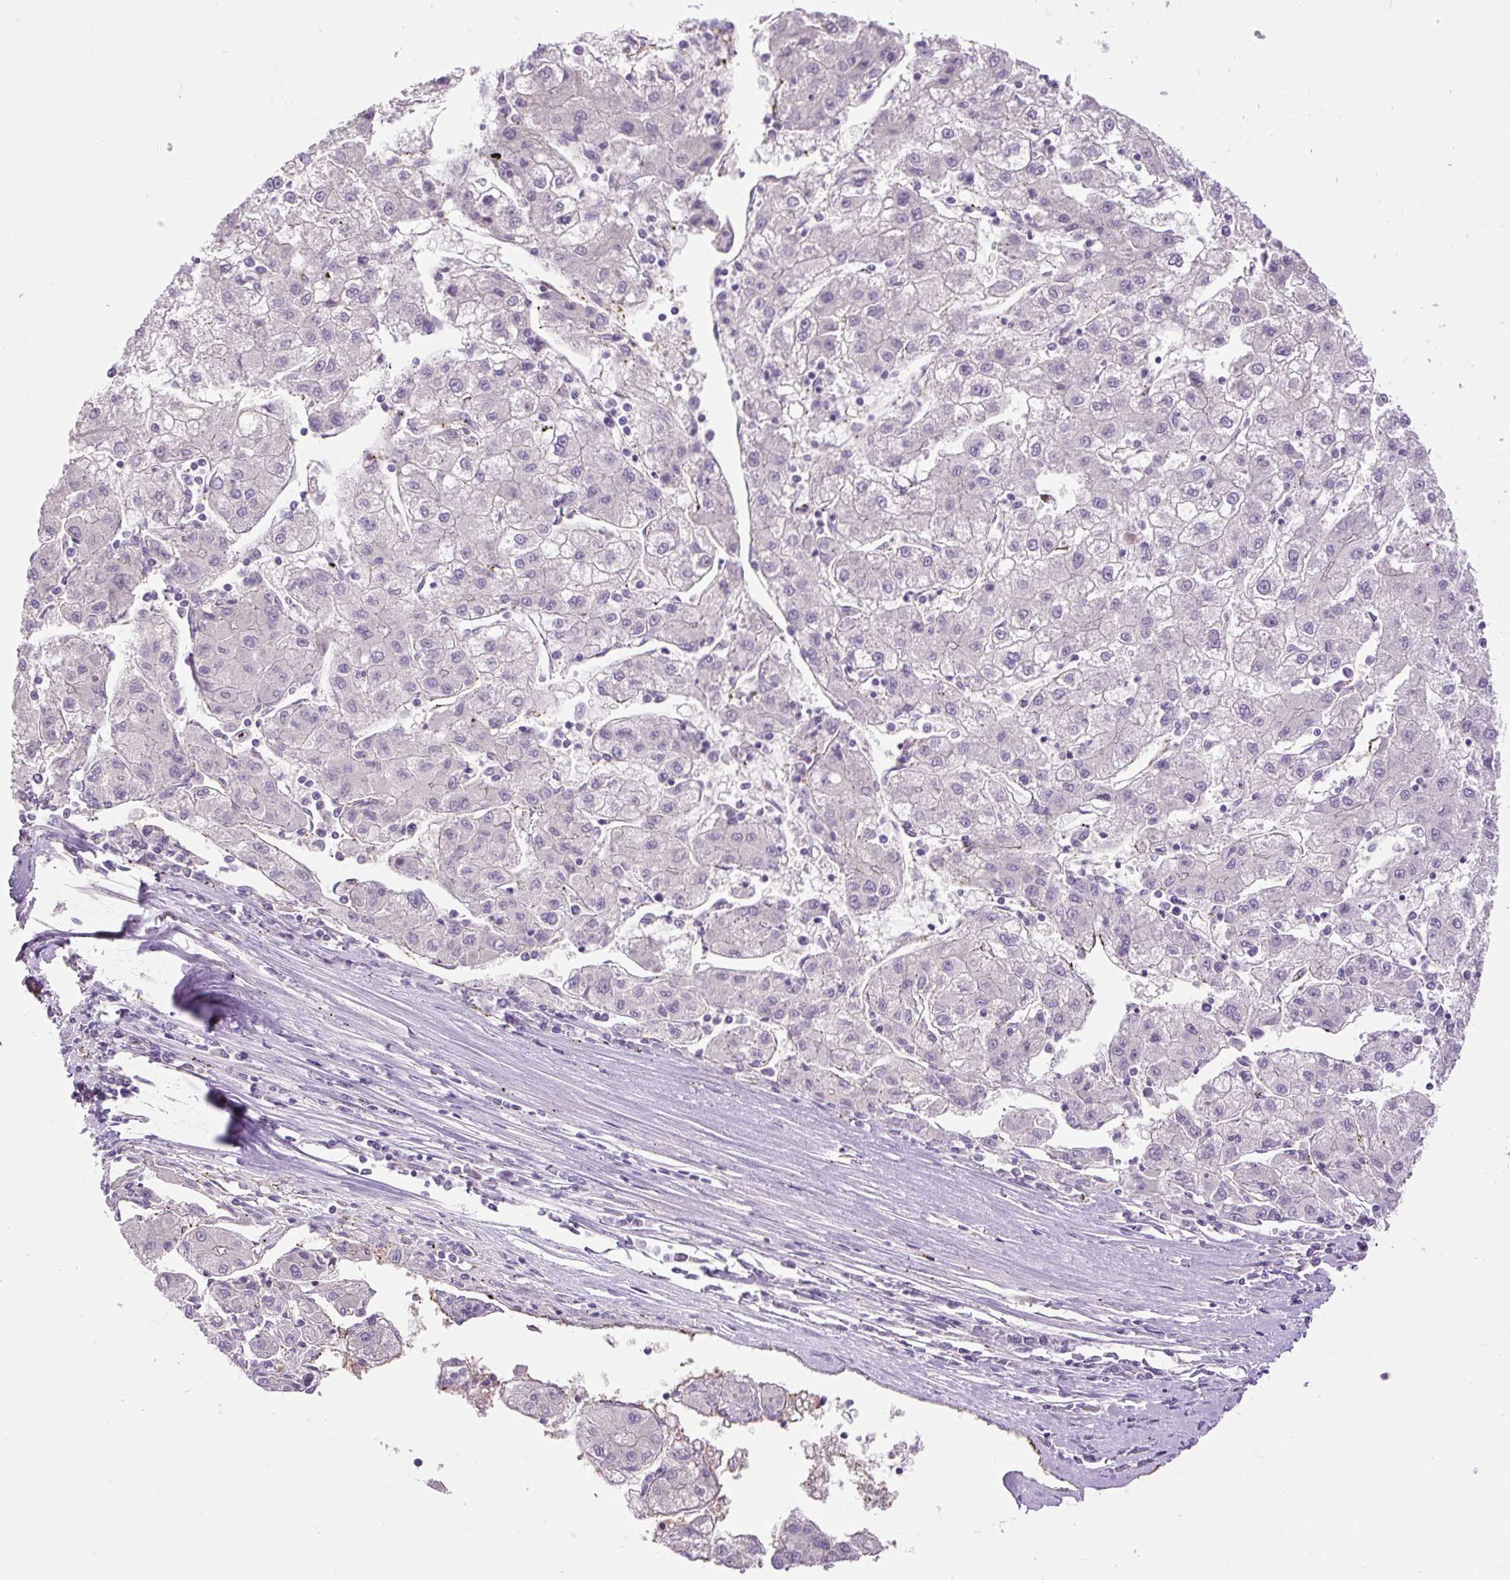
{"staining": {"intensity": "negative", "quantity": "none", "location": "none"}, "tissue": "liver cancer", "cell_type": "Tumor cells", "image_type": "cancer", "snomed": [{"axis": "morphology", "description": "Carcinoma, Hepatocellular, NOS"}, {"axis": "topography", "description": "Liver"}], "caption": "Tumor cells are negative for protein expression in human liver hepatocellular carcinoma.", "gene": "LEFTY2", "patient": {"sex": "male", "age": 72}}